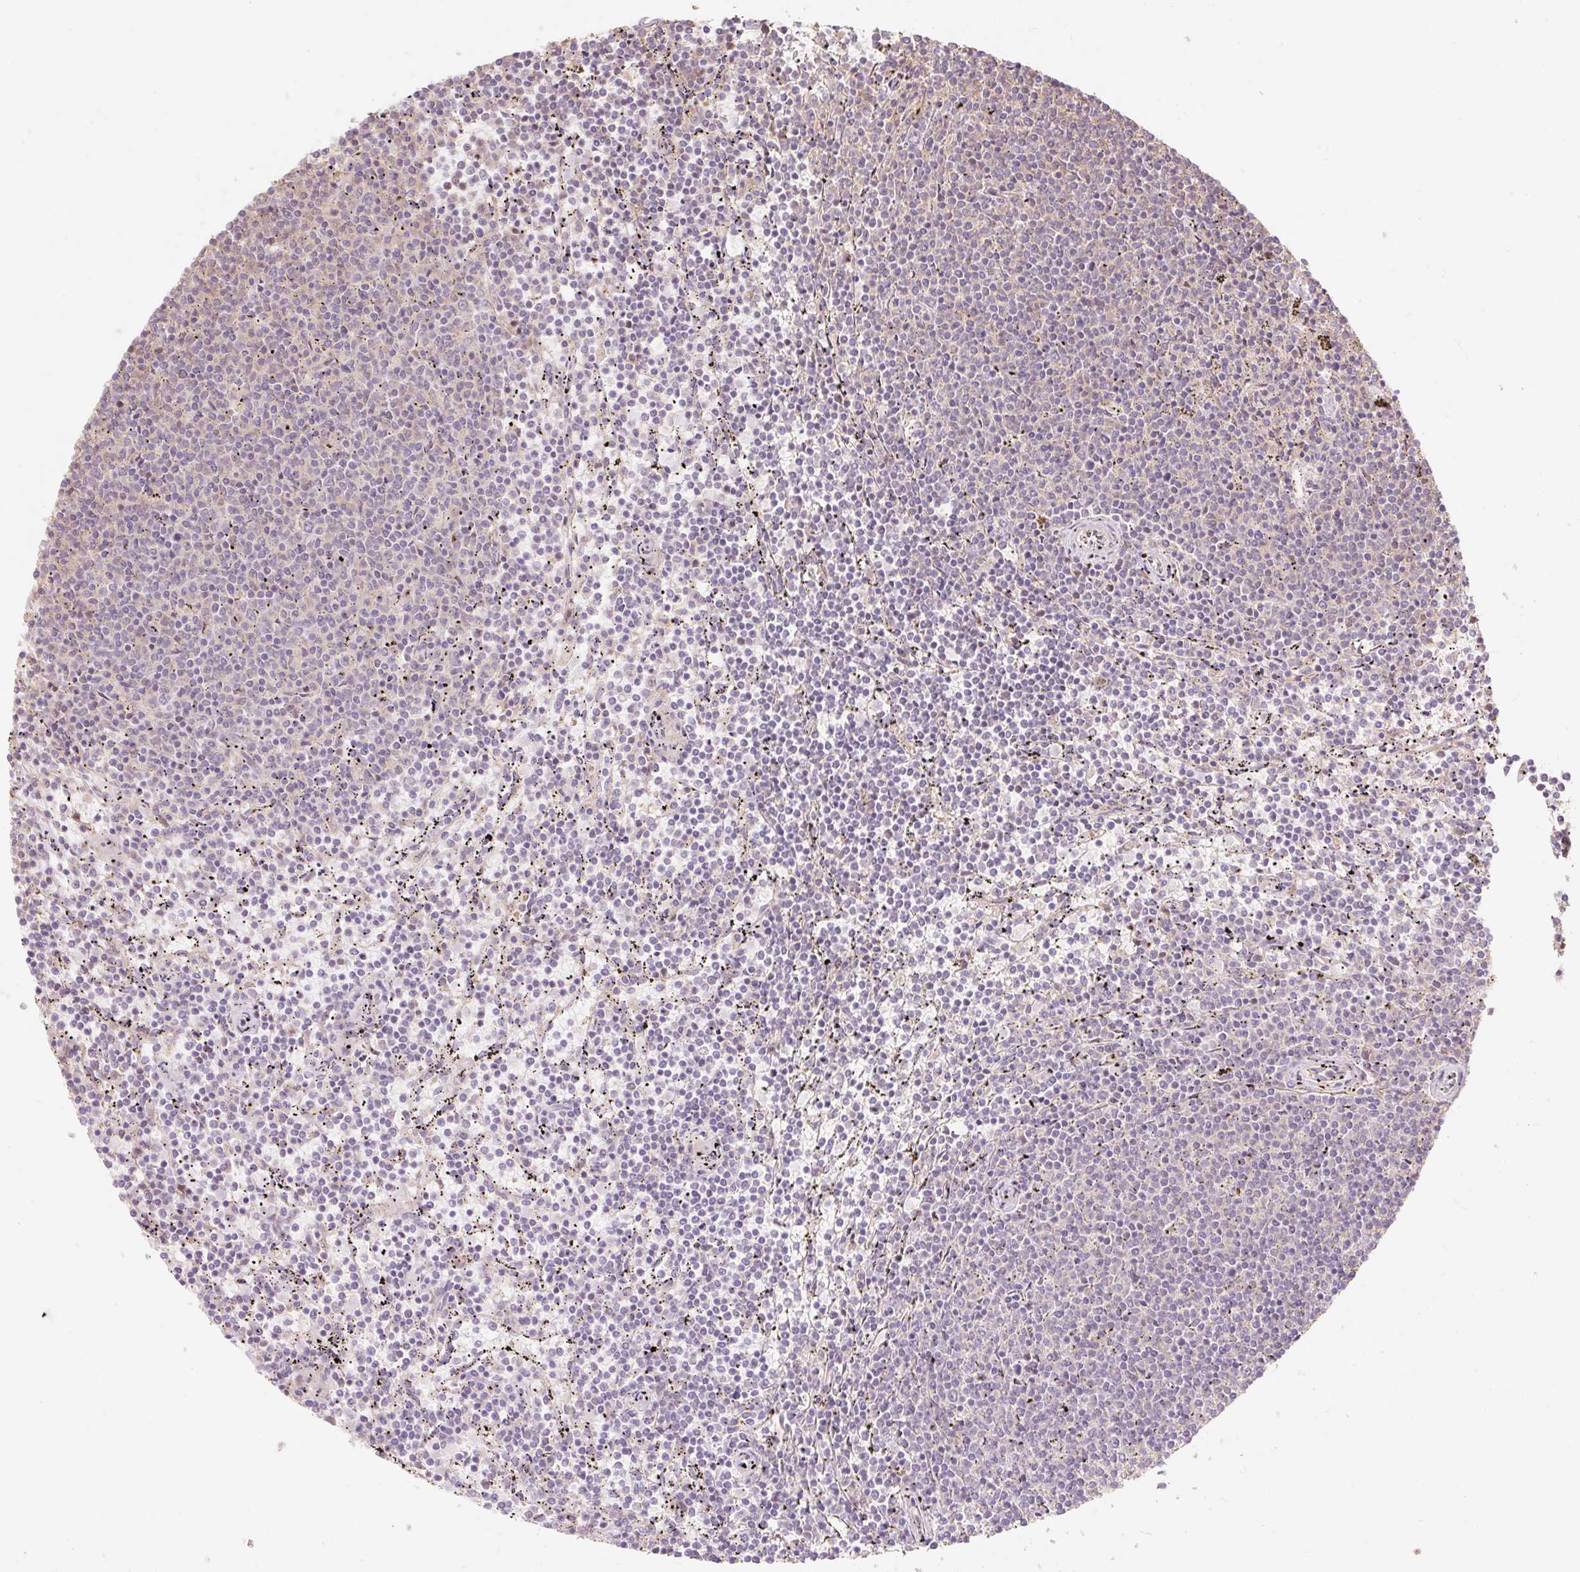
{"staining": {"intensity": "negative", "quantity": "none", "location": "none"}, "tissue": "lymphoma", "cell_type": "Tumor cells", "image_type": "cancer", "snomed": [{"axis": "morphology", "description": "Malignant lymphoma, non-Hodgkin's type, Low grade"}, {"axis": "topography", "description": "Spleen"}], "caption": "Immunohistochemistry (IHC) histopathology image of lymphoma stained for a protein (brown), which shows no positivity in tumor cells.", "gene": "EMC10", "patient": {"sex": "female", "age": 50}}